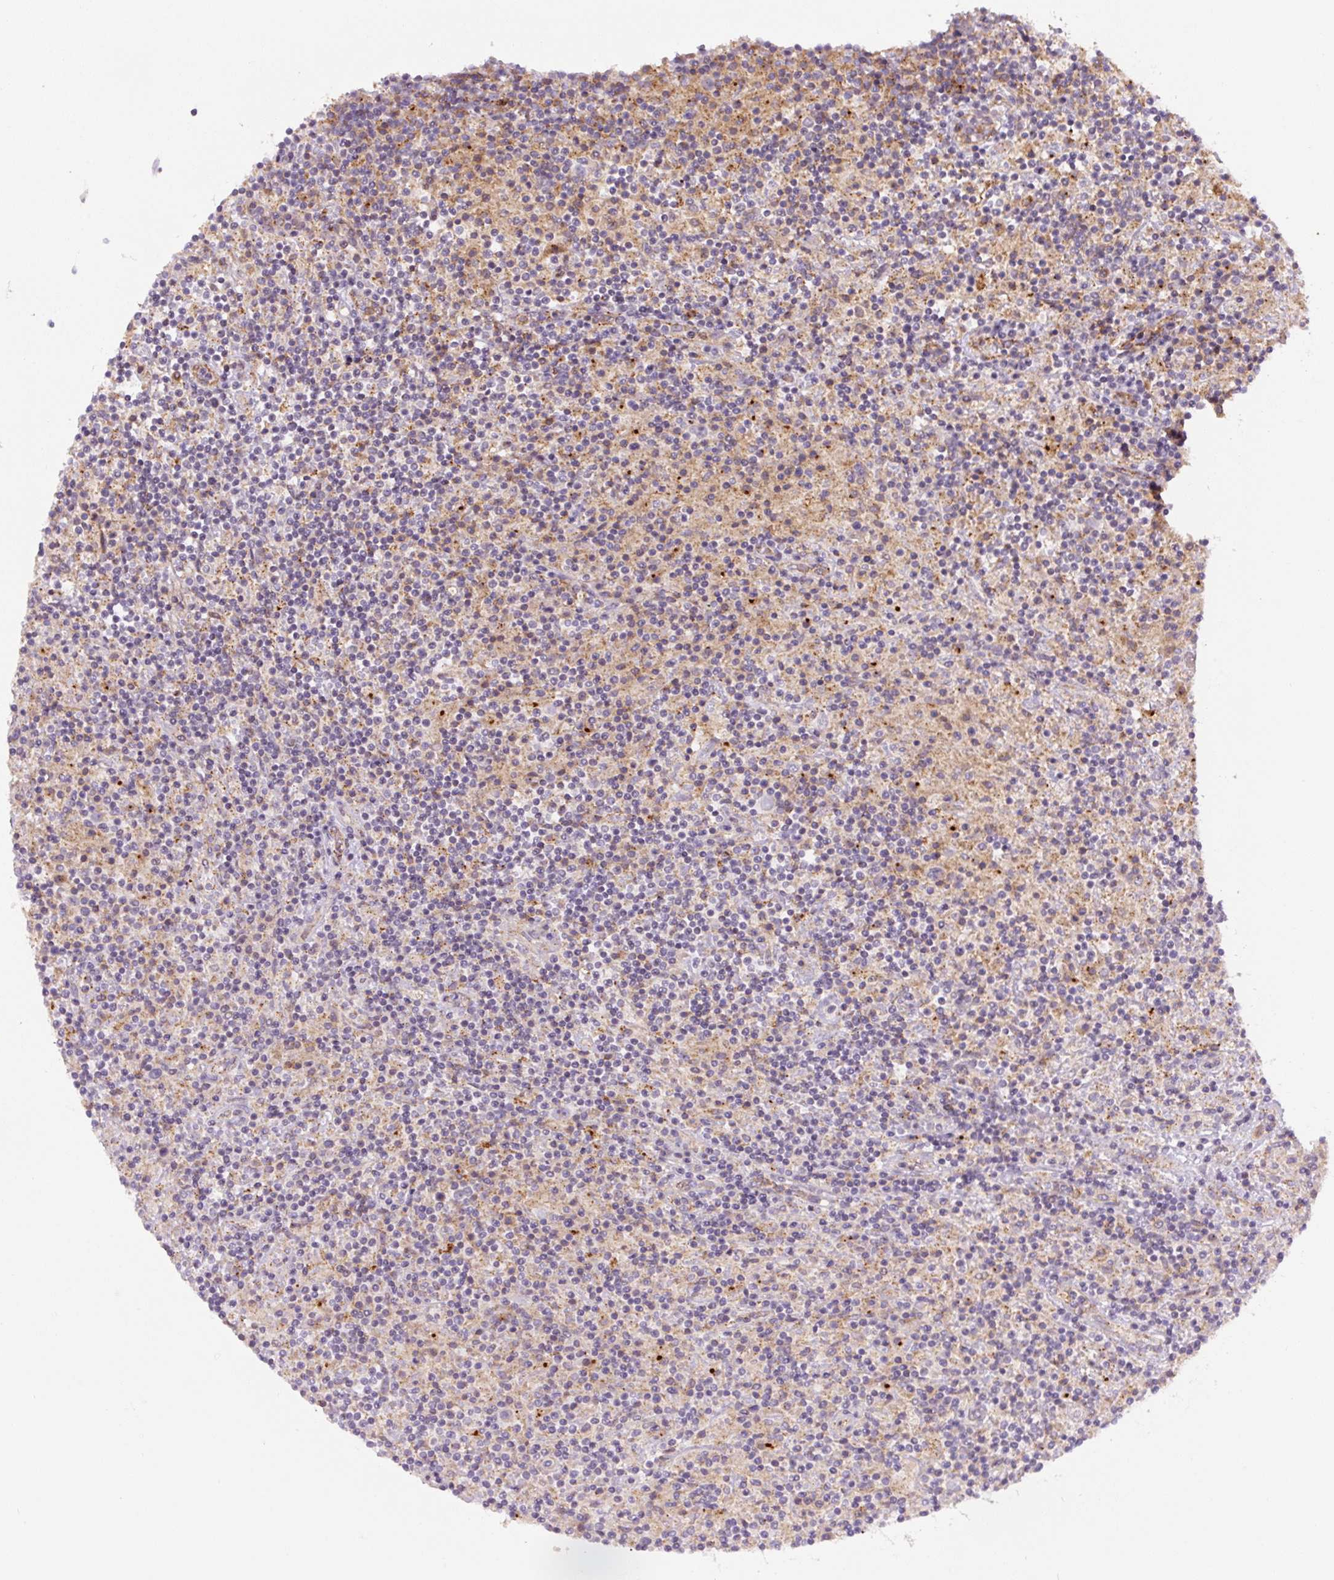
{"staining": {"intensity": "negative", "quantity": "none", "location": "none"}, "tissue": "lymphoma", "cell_type": "Tumor cells", "image_type": "cancer", "snomed": [{"axis": "morphology", "description": "Hodgkin's disease, NOS"}, {"axis": "topography", "description": "Lymph node"}], "caption": "An image of human Hodgkin's disease is negative for staining in tumor cells. The staining is performed using DAB (3,3'-diaminobenzidine) brown chromogen with nuclei counter-stained in using hematoxylin.", "gene": "ZSWIM7", "patient": {"sex": "male", "age": 70}}